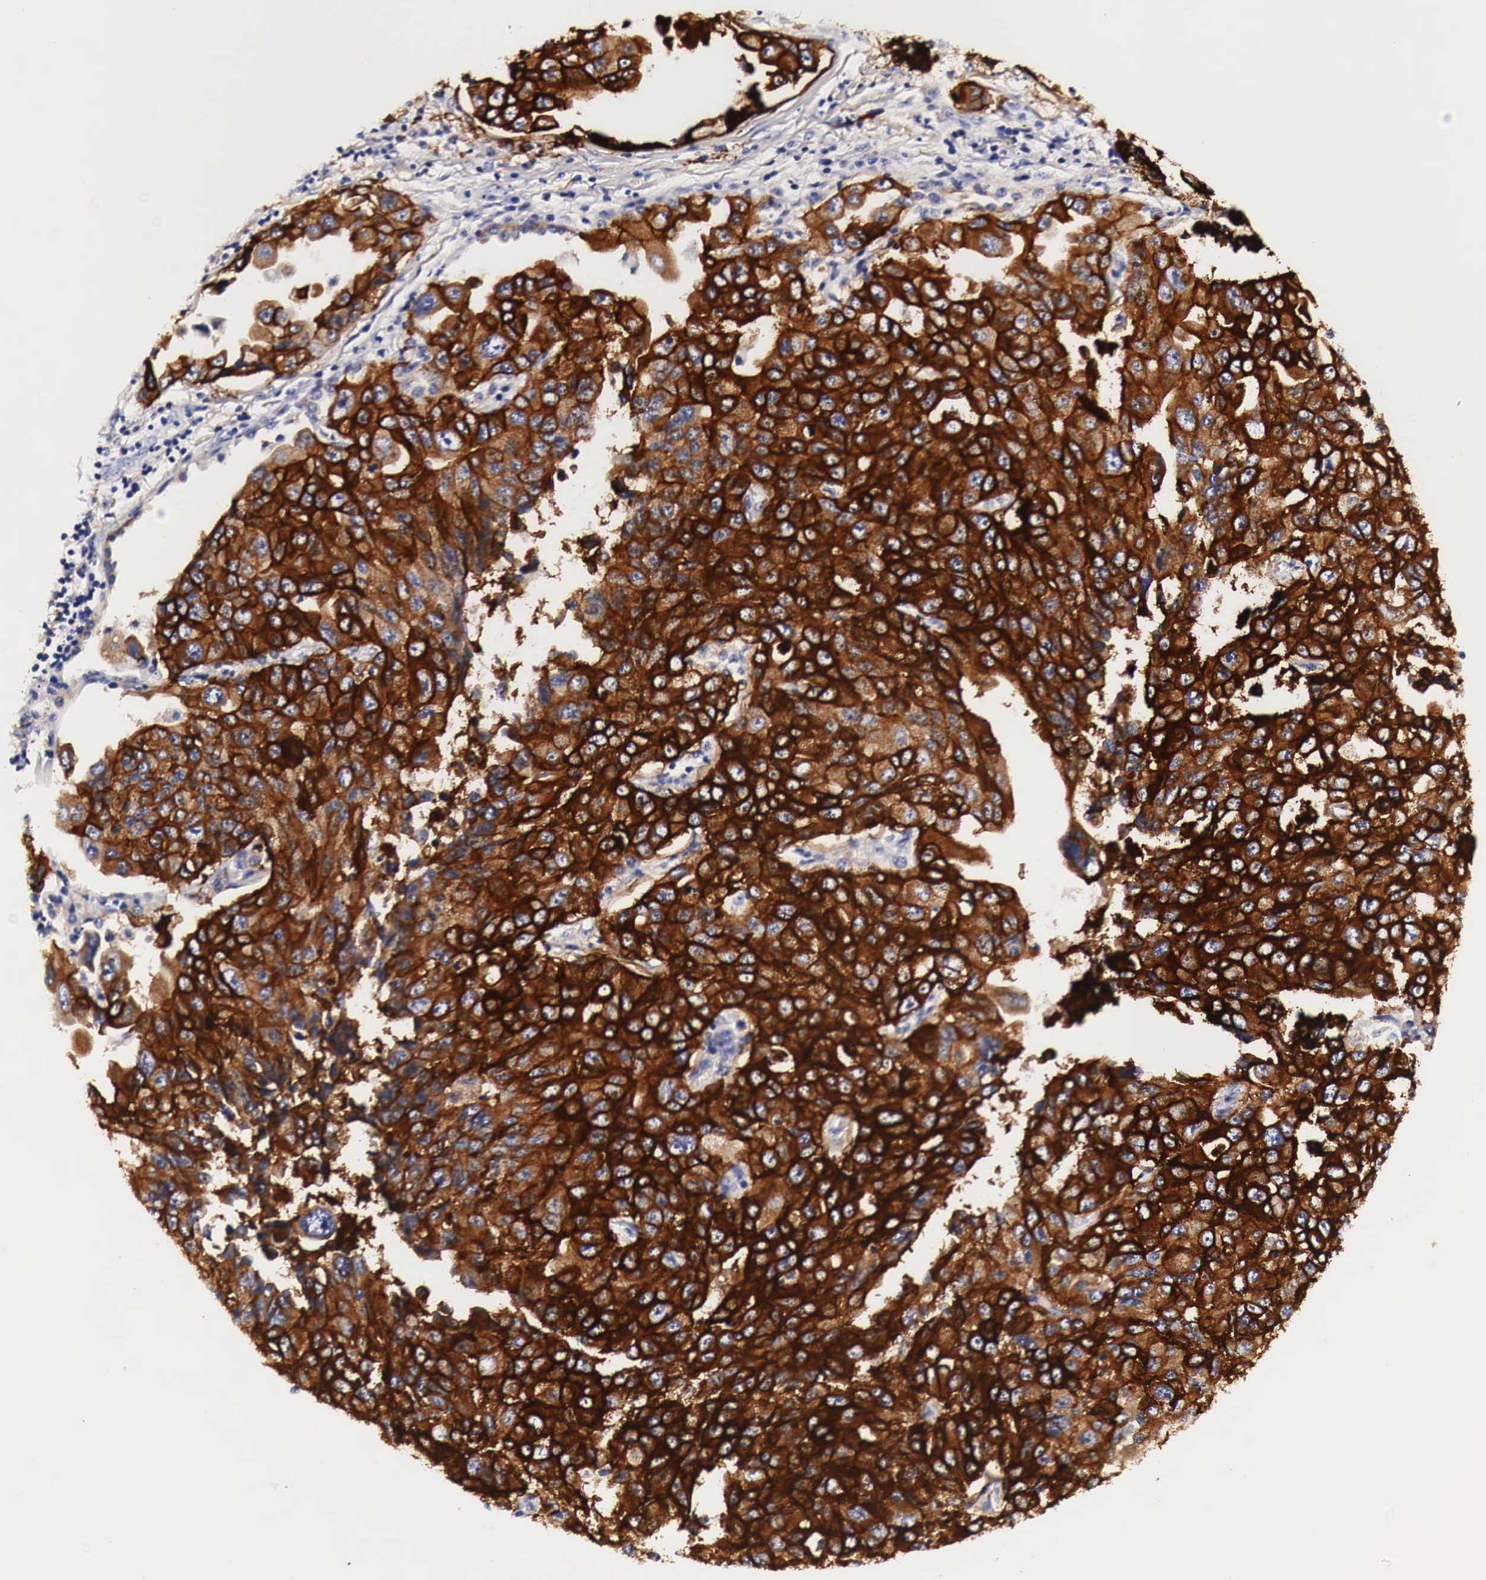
{"staining": {"intensity": "strong", "quantity": ">75%", "location": "cytoplasmic/membranous"}, "tissue": "lung cancer", "cell_type": "Tumor cells", "image_type": "cancer", "snomed": [{"axis": "morphology", "description": "Adenocarcinoma, NOS"}, {"axis": "topography", "description": "Lung"}], "caption": "DAB (3,3'-diaminobenzidine) immunohistochemical staining of human lung cancer displays strong cytoplasmic/membranous protein positivity in about >75% of tumor cells.", "gene": "EGFR", "patient": {"sex": "male", "age": 64}}